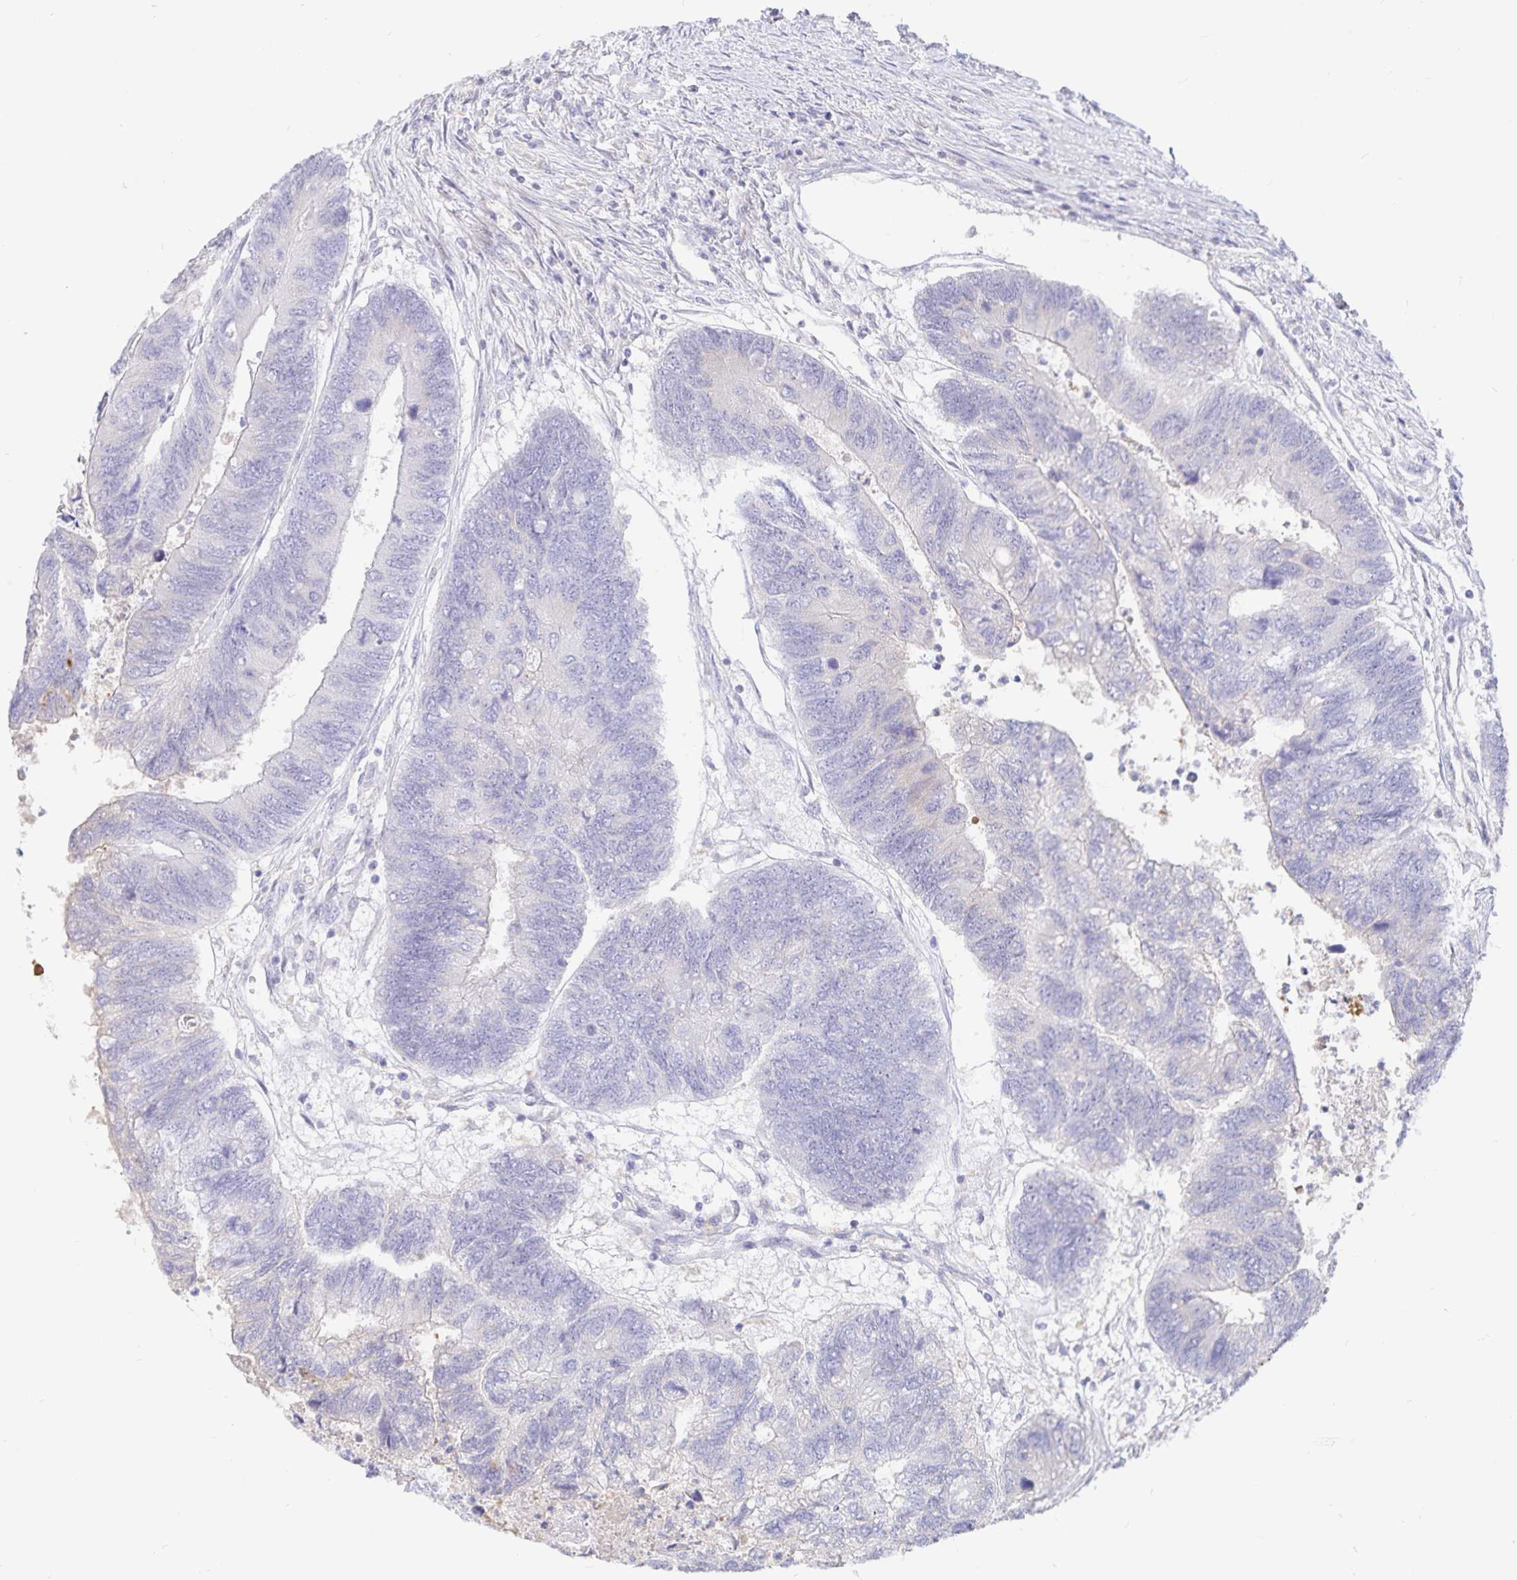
{"staining": {"intensity": "negative", "quantity": "none", "location": "none"}, "tissue": "colorectal cancer", "cell_type": "Tumor cells", "image_type": "cancer", "snomed": [{"axis": "morphology", "description": "Adenocarcinoma, NOS"}, {"axis": "topography", "description": "Colon"}], "caption": "Protein analysis of colorectal adenocarcinoma demonstrates no significant positivity in tumor cells.", "gene": "PKHD1", "patient": {"sex": "female", "age": 67}}